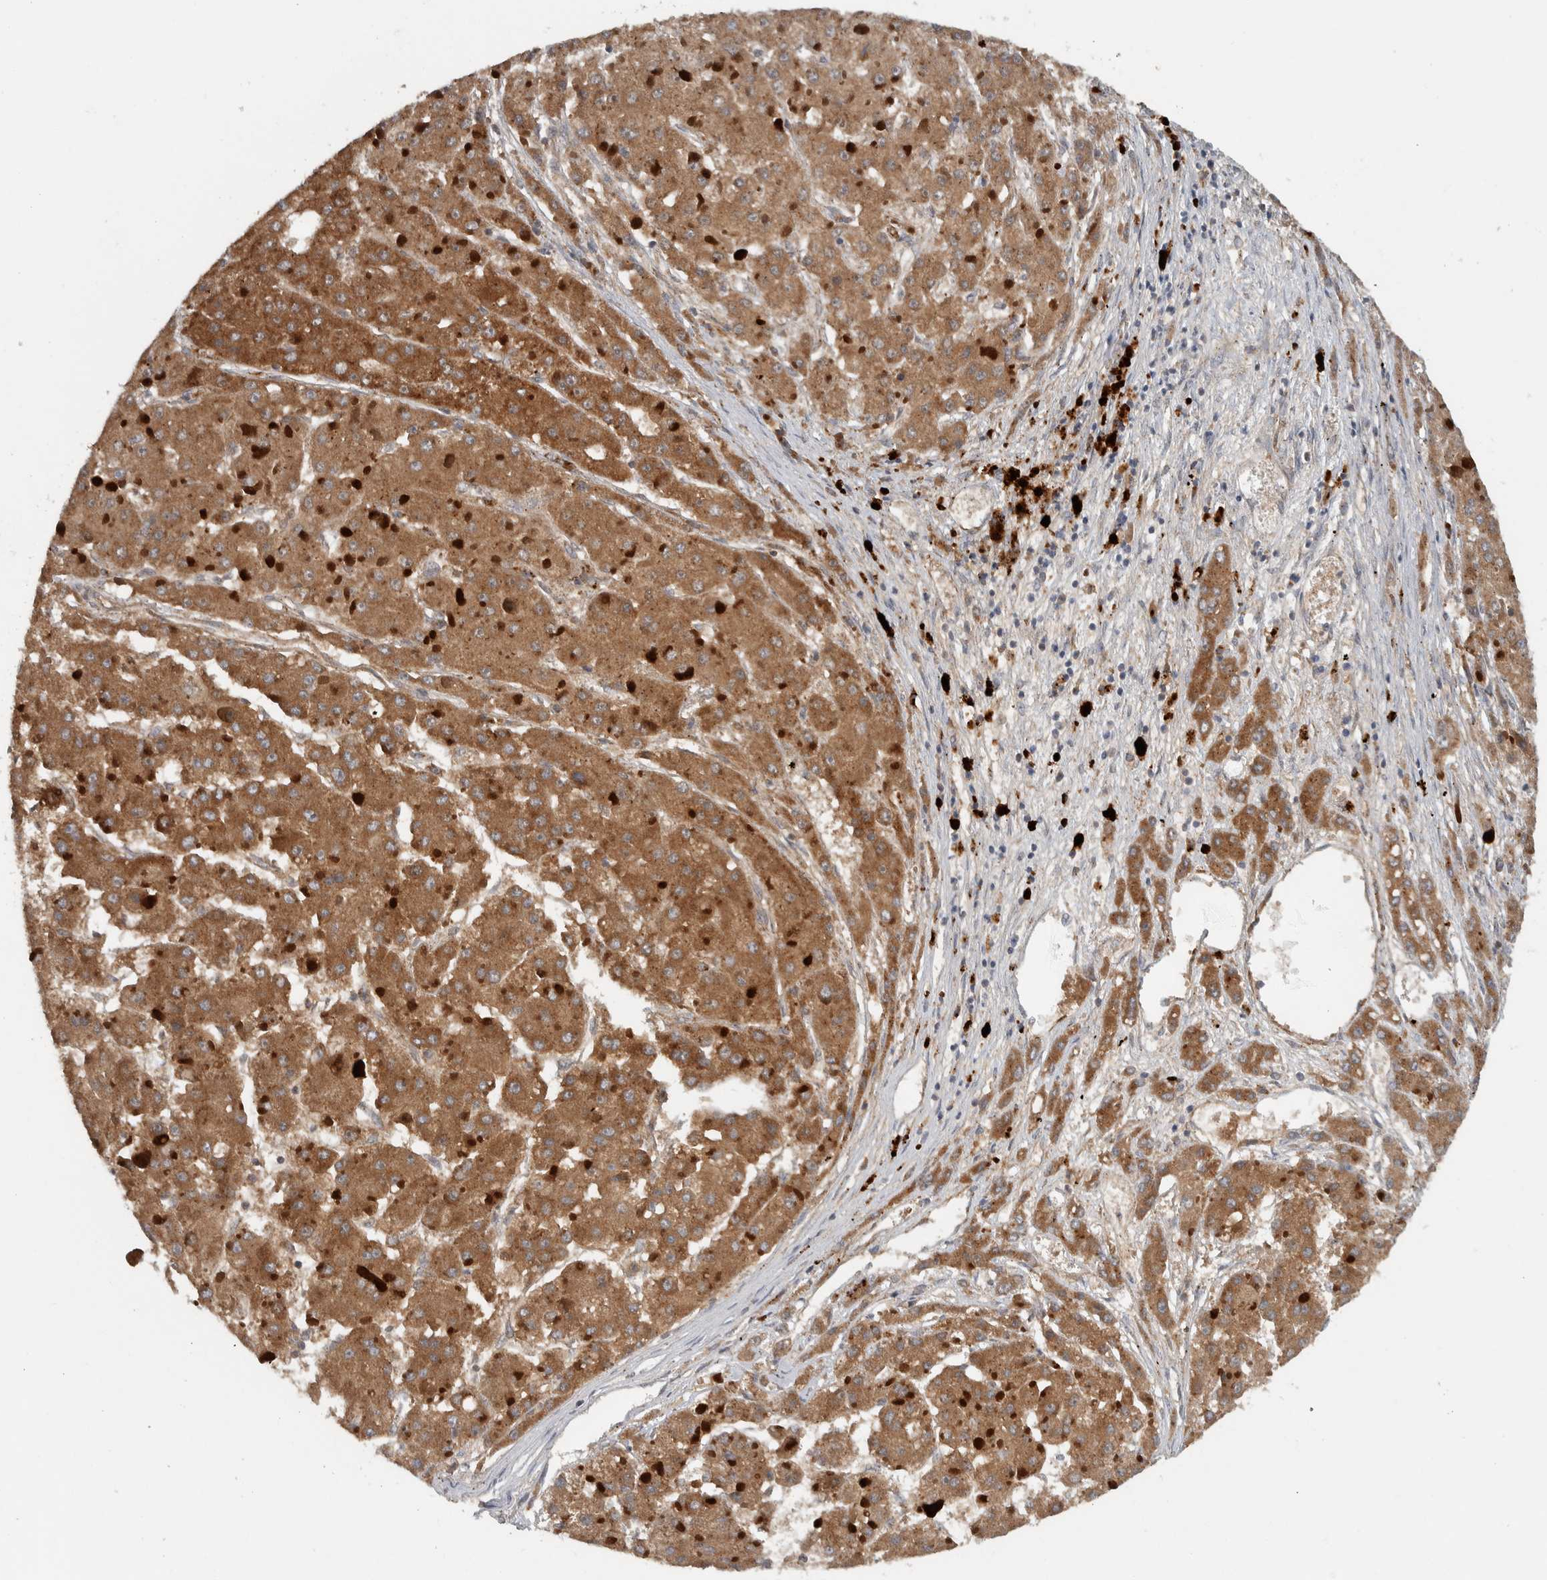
{"staining": {"intensity": "moderate", "quantity": ">75%", "location": "cytoplasmic/membranous"}, "tissue": "liver cancer", "cell_type": "Tumor cells", "image_type": "cancer", "snomed": [{"axis": "morphology", "description": "Carcinoma, Hepatocellular, NOS"}, {"axis": "topography", "description": "Liver"}], "caption": "The immunohistochemical stain shows moderate cytoplasmic/membranous expression in tumor cells of liver hepatocellular carcinoma tissue.", "gene": "LBHD1", "patient": {"sex": "female", "age": 73}}